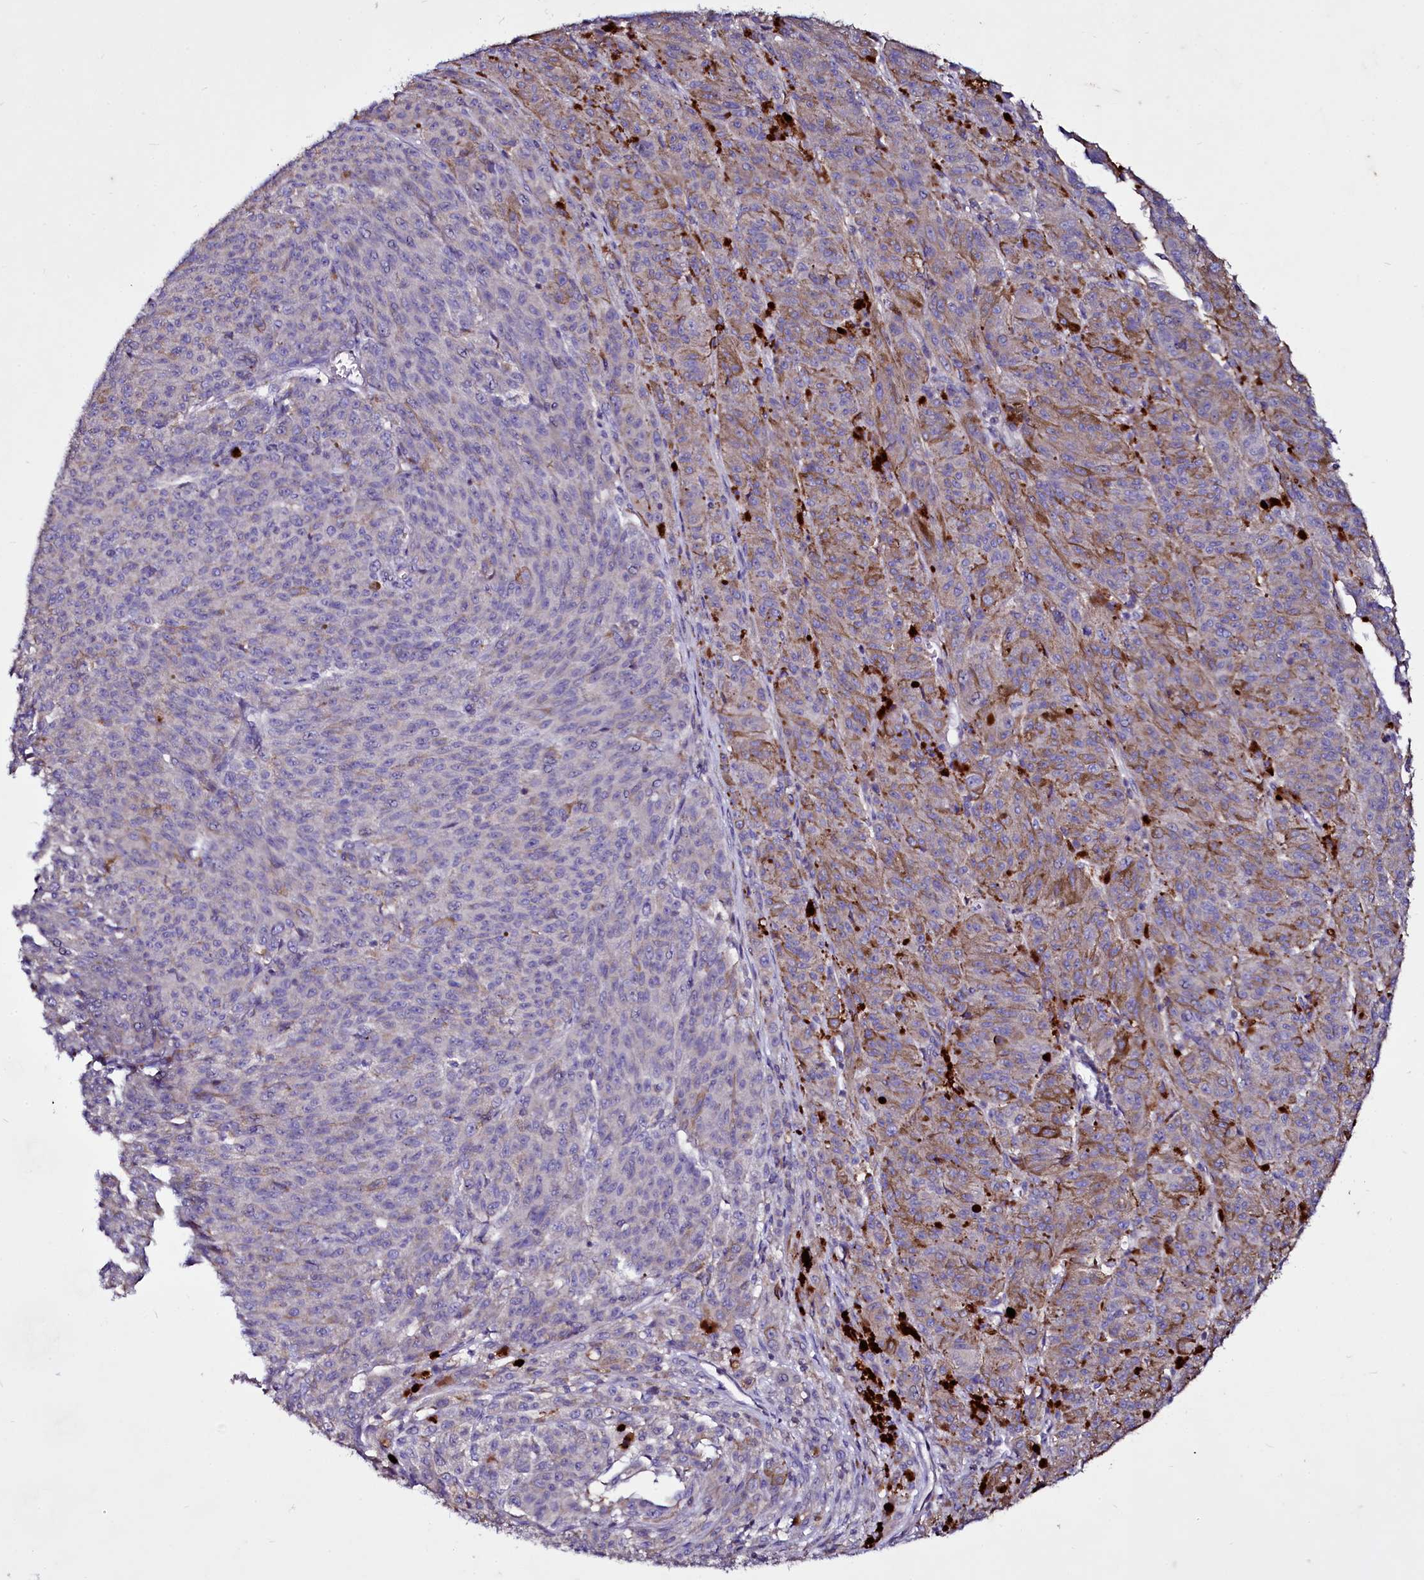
{"staining": {"intensity": "weak", "quantity": "25%-75%", "location": "cytoplasmic/membranous"}, "tissue": "melanoma", "cell_type": "Tumor cells", "image_type": "cancer", "snomed": [{"axis": "morphology", "description": "Malignant melanoma, NOS"}, {"axis": "topography", "description": "Skin"}], "caption": "DAB (3,3'-diaminobenzidine) immunohistochemical staining of melanoma reveals weak cytoplasmic/membranous protein positivity in approximately 25%-75% of tumor cells.", "gene": "SELENOT", "patient": {"sex": "female", "age": 52}}